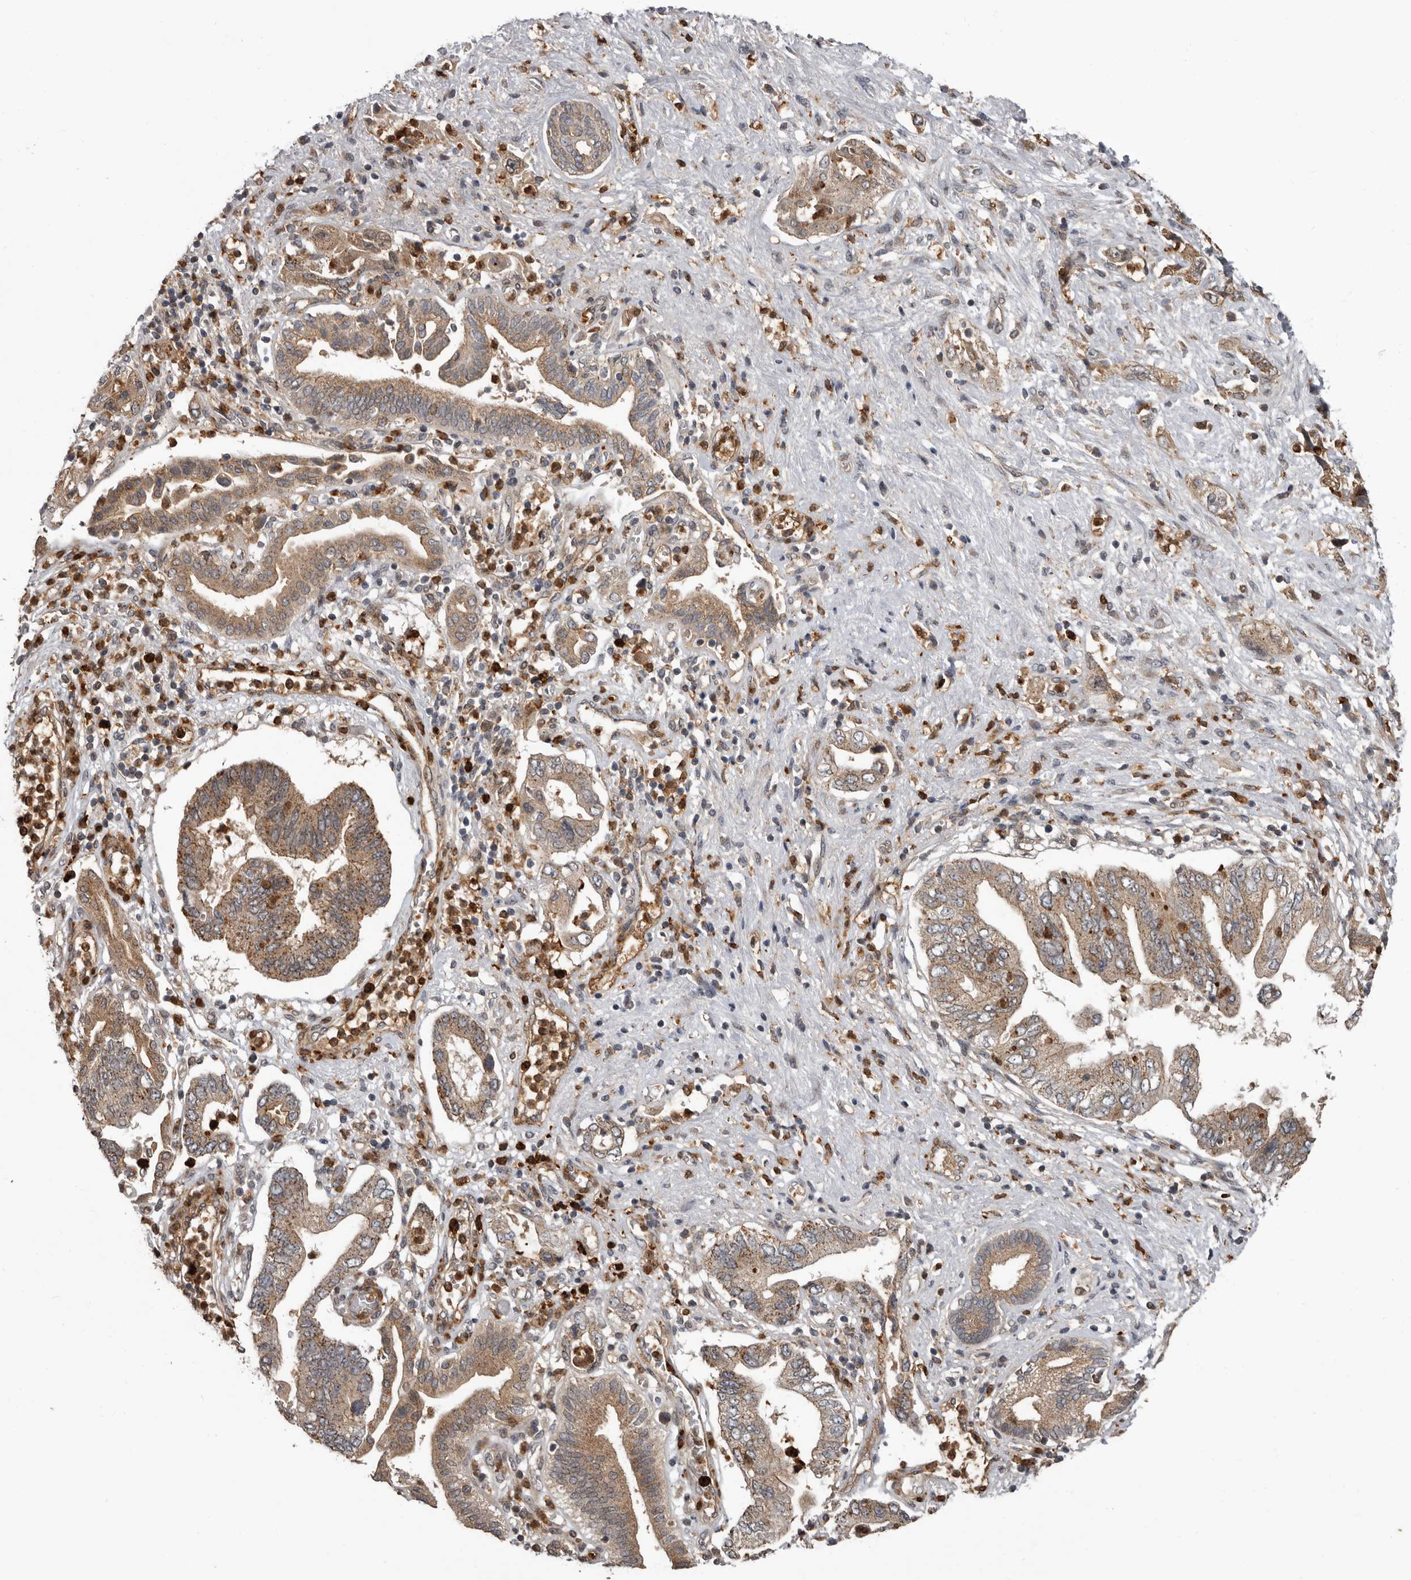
{"staining": {"intensity": "moderate", "quantity": ">75%", "location": "cytoplasmic/membranous"}, "tissue": "pancreatic cancer", "cell_type": "Tumor cells", "image_type": "cancer", "snomed": [{"axis": "morphology", "description": "Adenocarcinoma, NOS"}, {"axis": "topography", "description": "Pancreas"}], "caption": "Tumor cells exhibit moderate cytoplasmic/membranous positivity in approximately >75% of cells in pancreatic adenocarcinoma.", "gene": "FGFR4", "patient": {"sex": "female", "age": 73}}